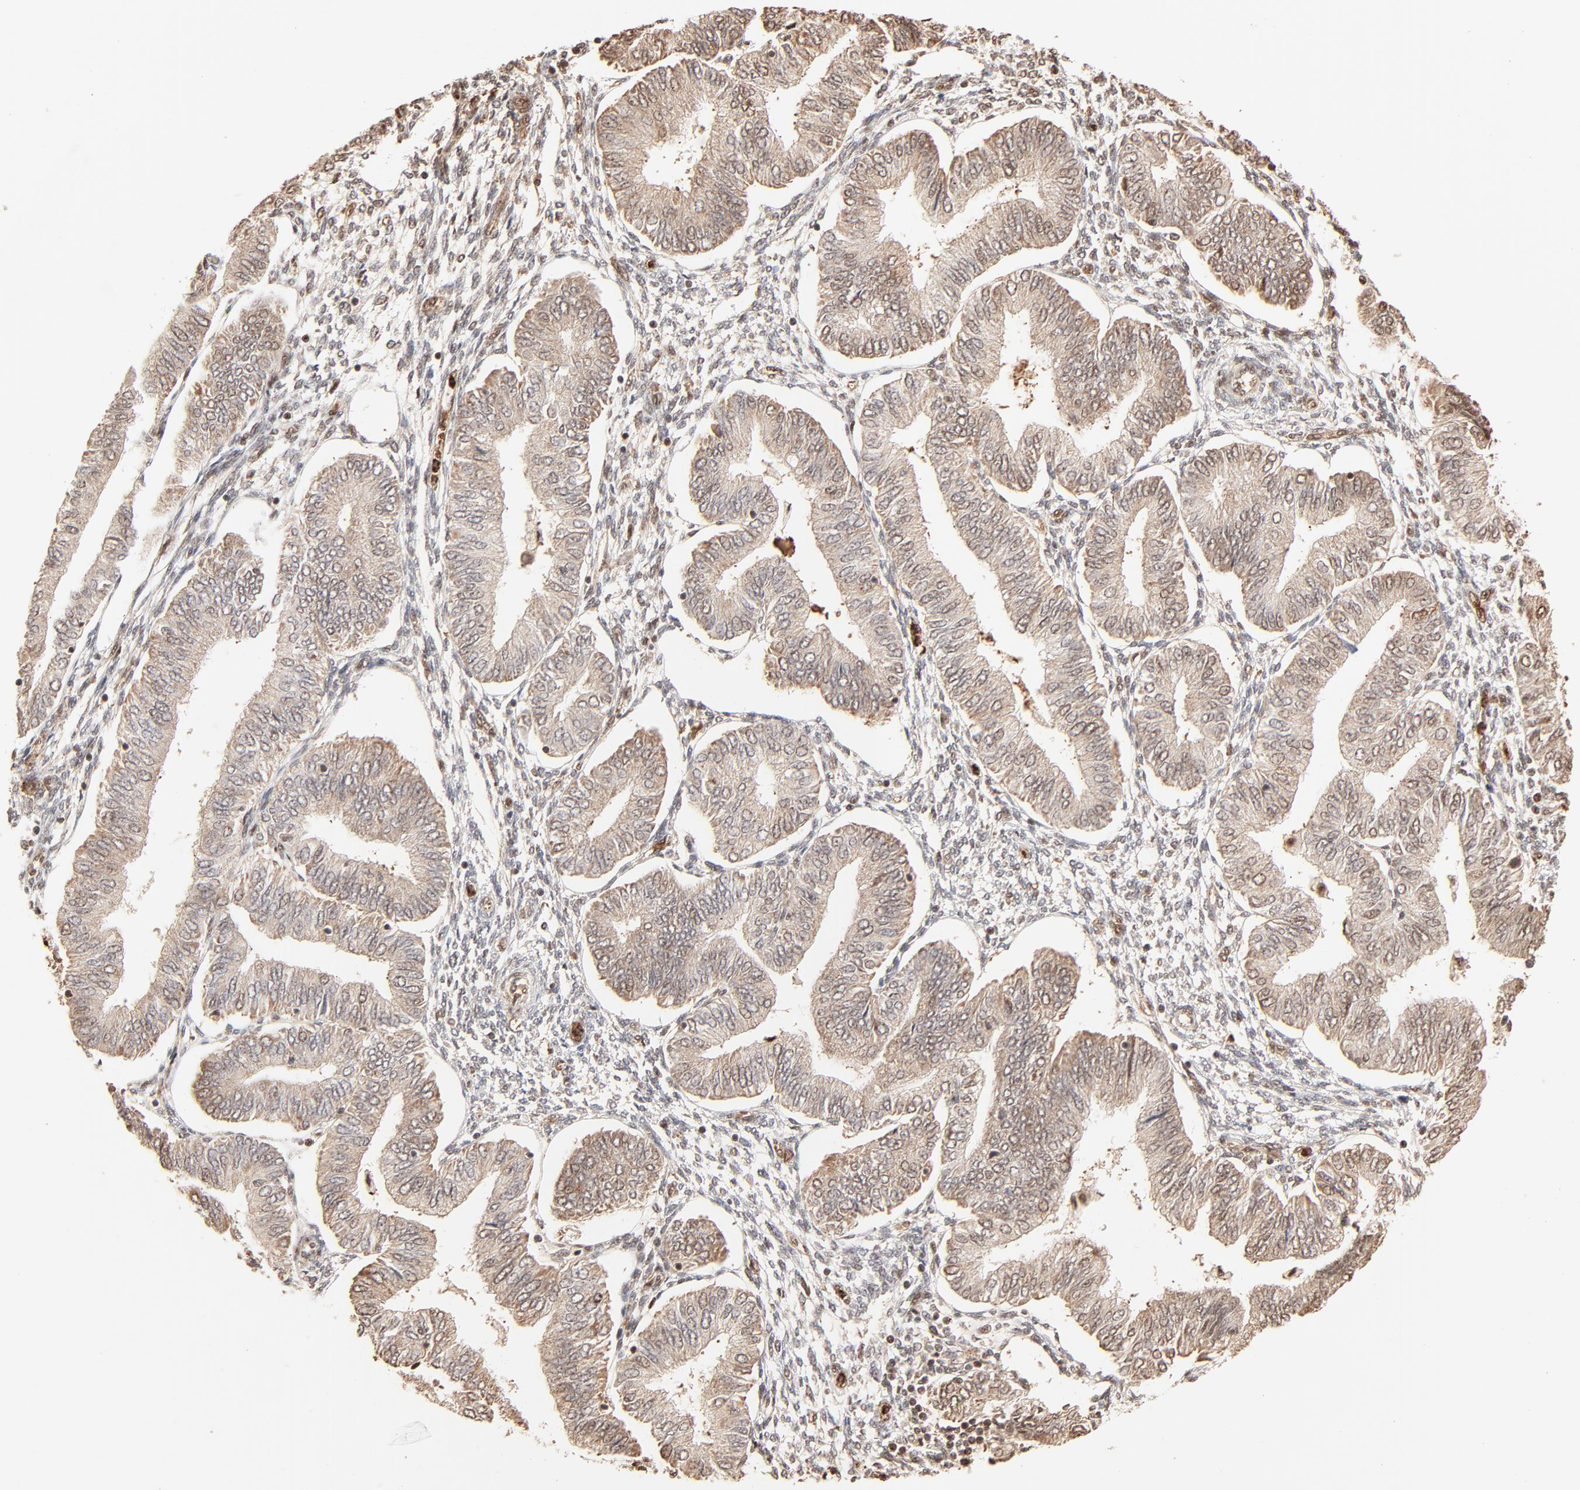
{"staining": {"intensity": "weak", "quantity": ">75%", "location": "cytoplasmic/membranous"}, "tissue": "endometrial cancer", "cell_type": "Tumor cells", "image_type": "cancer", "snomed": [{"axis": "morphology", "description": "Adenocarcinoma, NOS"}, {"axis": "topography", "description": "Endometrium"}], "caption": "Immunohistochemical staining of human endometrial adenocarcinoma exhibits weak cytoplasmic/membranous protein expression in about >75% of tumor cells.", "gene": "FAM50A", "patient": {"sex": "female", "age": 51}}